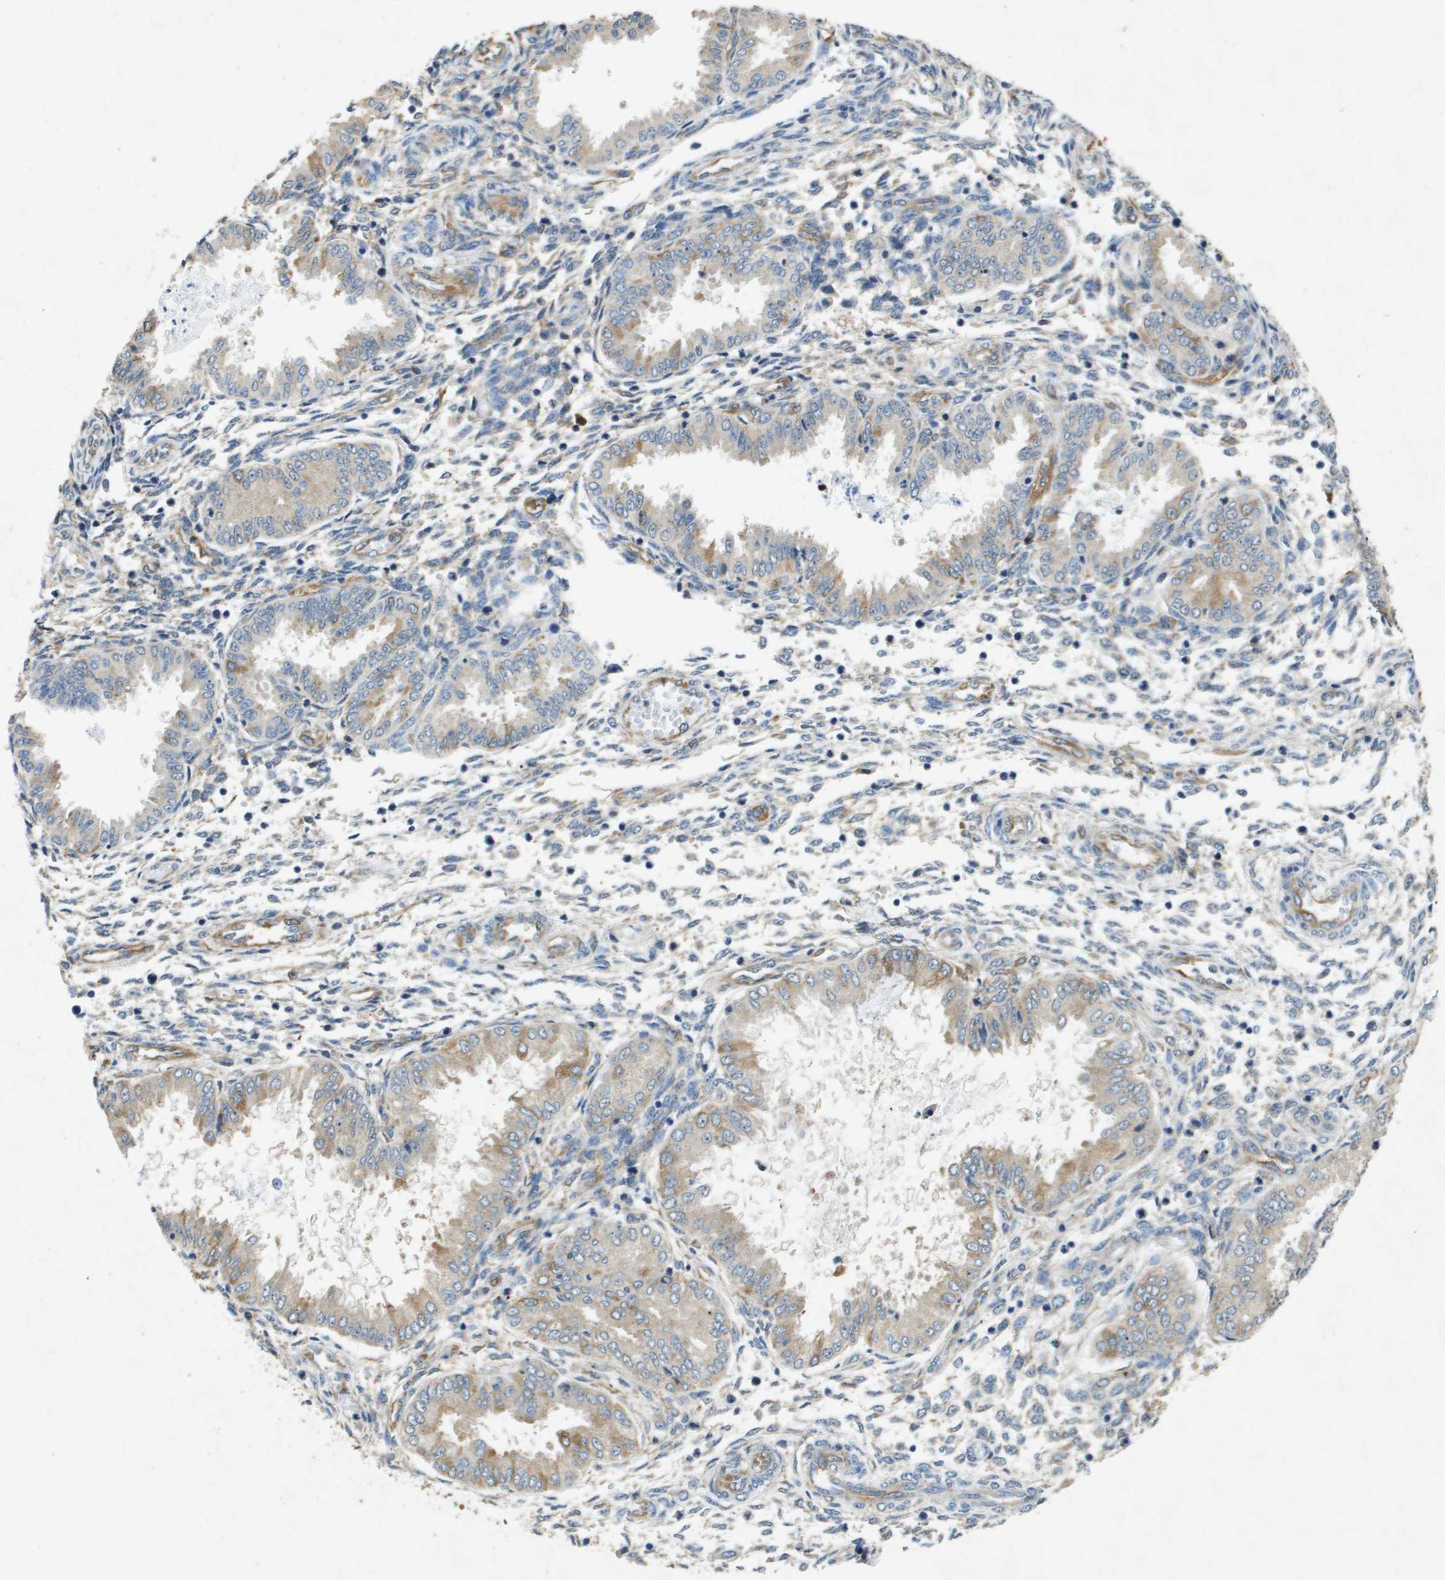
{"staining": {"intensity": "weak", "quantity": "25%-75%", "location": "cytoplasmic/membranous"}, "tissue": "endometrium", "cell_type": "Cells in endometrial stroma", "image_type": "normal", "snomed": [{"axis": "morphology", "description": "Normal tissue, NOS"}, {"axis": "topography", "description": "Endometrium"}], "caption": "Immunohistochemistry micrograph of normal endometrium stained for a protein (brown), which exhibits low levels of weak cytoplasmic/membranous positivity in about 25%-75% of cells in endometrial stroma.", "gene": "PTPRT", "patient": {"sex": "female", "age": 33}}